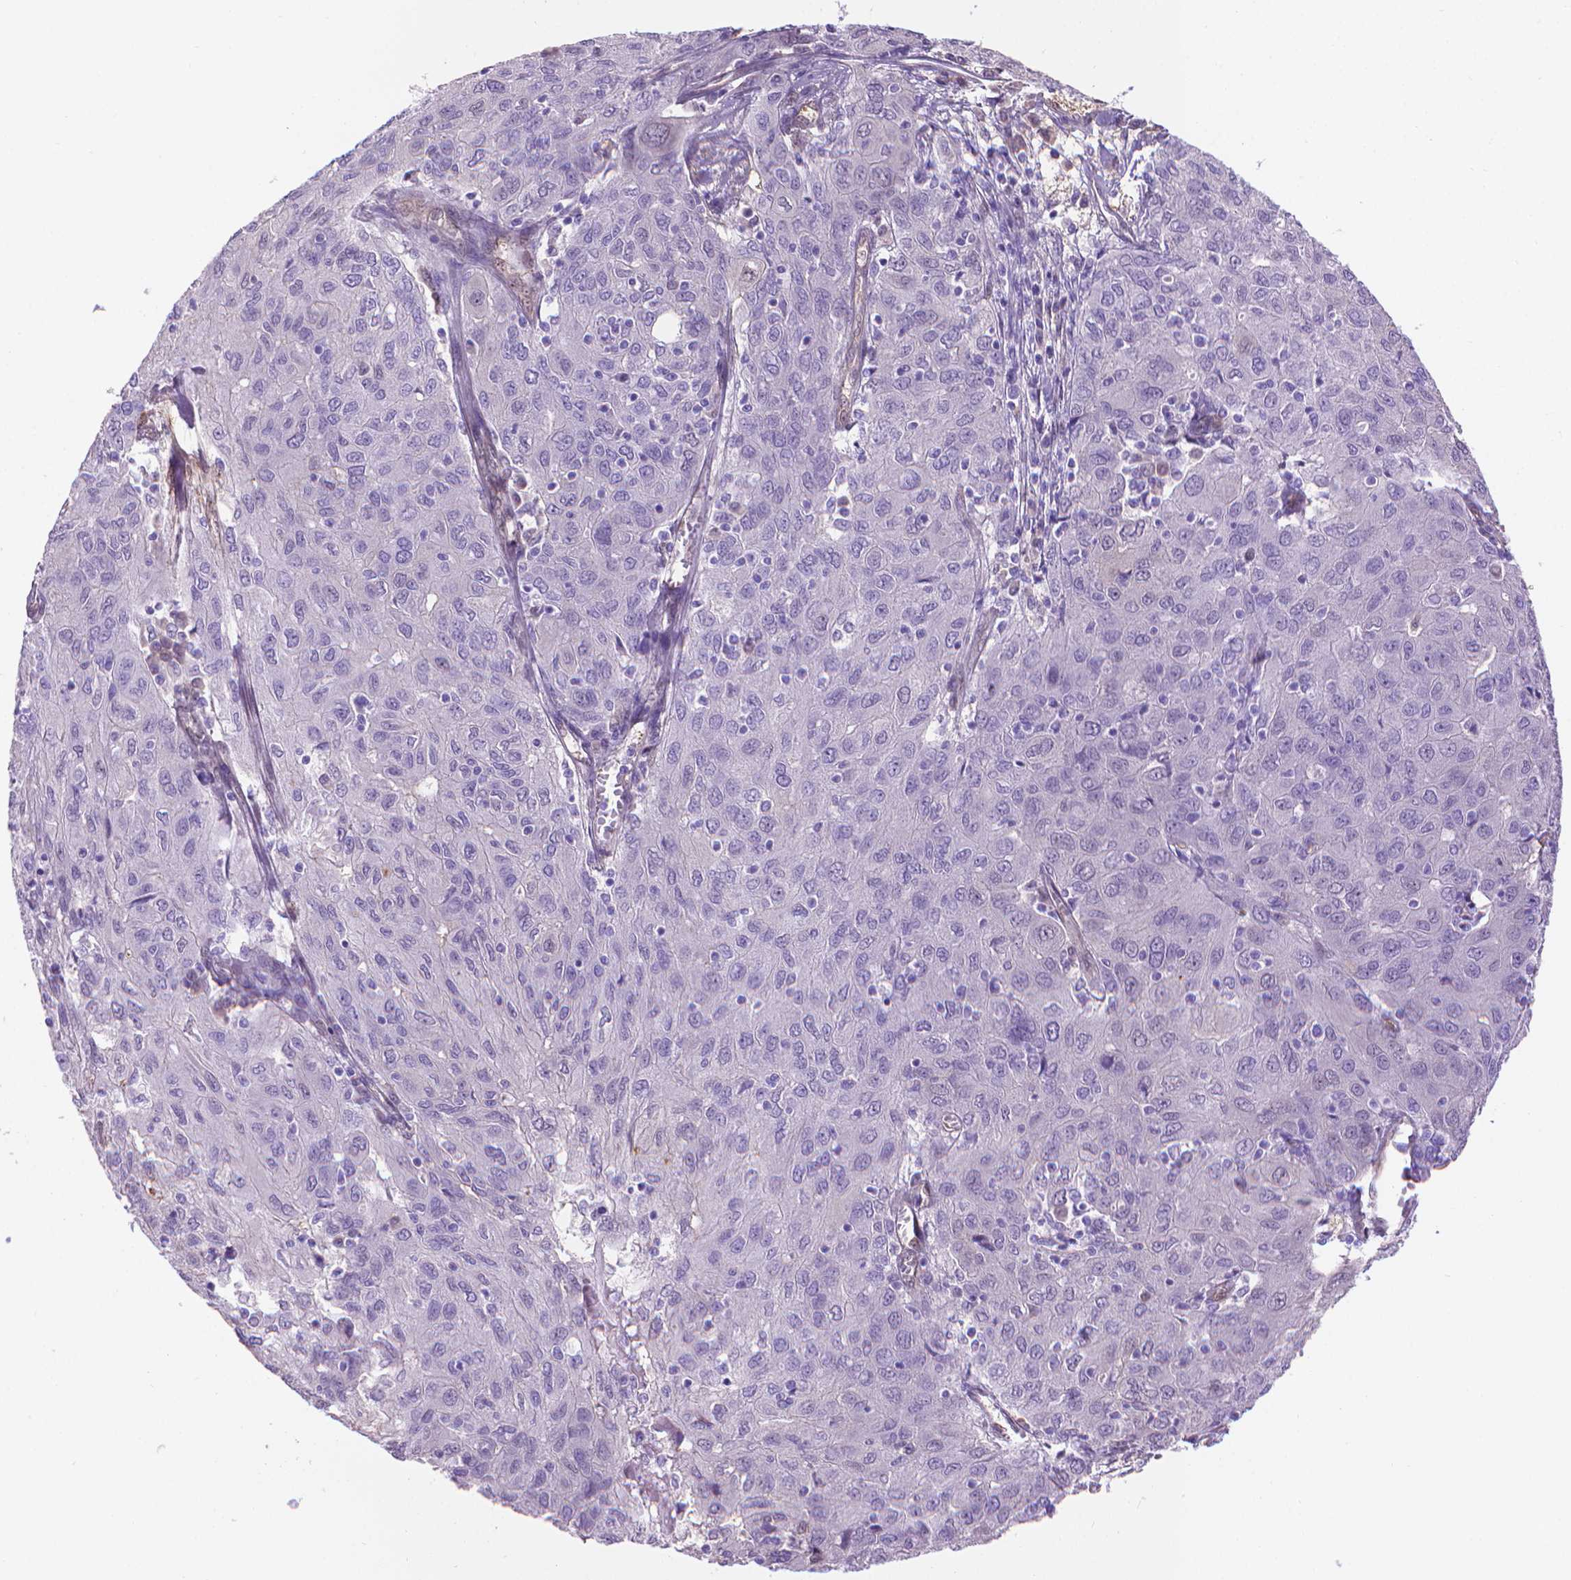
{"staining": {"intensity": "negative", "quantity": "none", "location": "none"}, "tissue": "ovarian cancer", "cell_type": "Tumor cells", "image_type": "cancer", "snomed": [{"axis": "morphology", "description": "Carcinoma, endometroid"}, {"axis": "topography", "description": "Ovary"}], "caption": "This is a micrograph of immunohistochemistry staining of endometroid carcinoma (ovarian), which shows no positivity in tumor cells.", "gene": "CLIC4", "patient": {"sex": "female", "age": 50}}